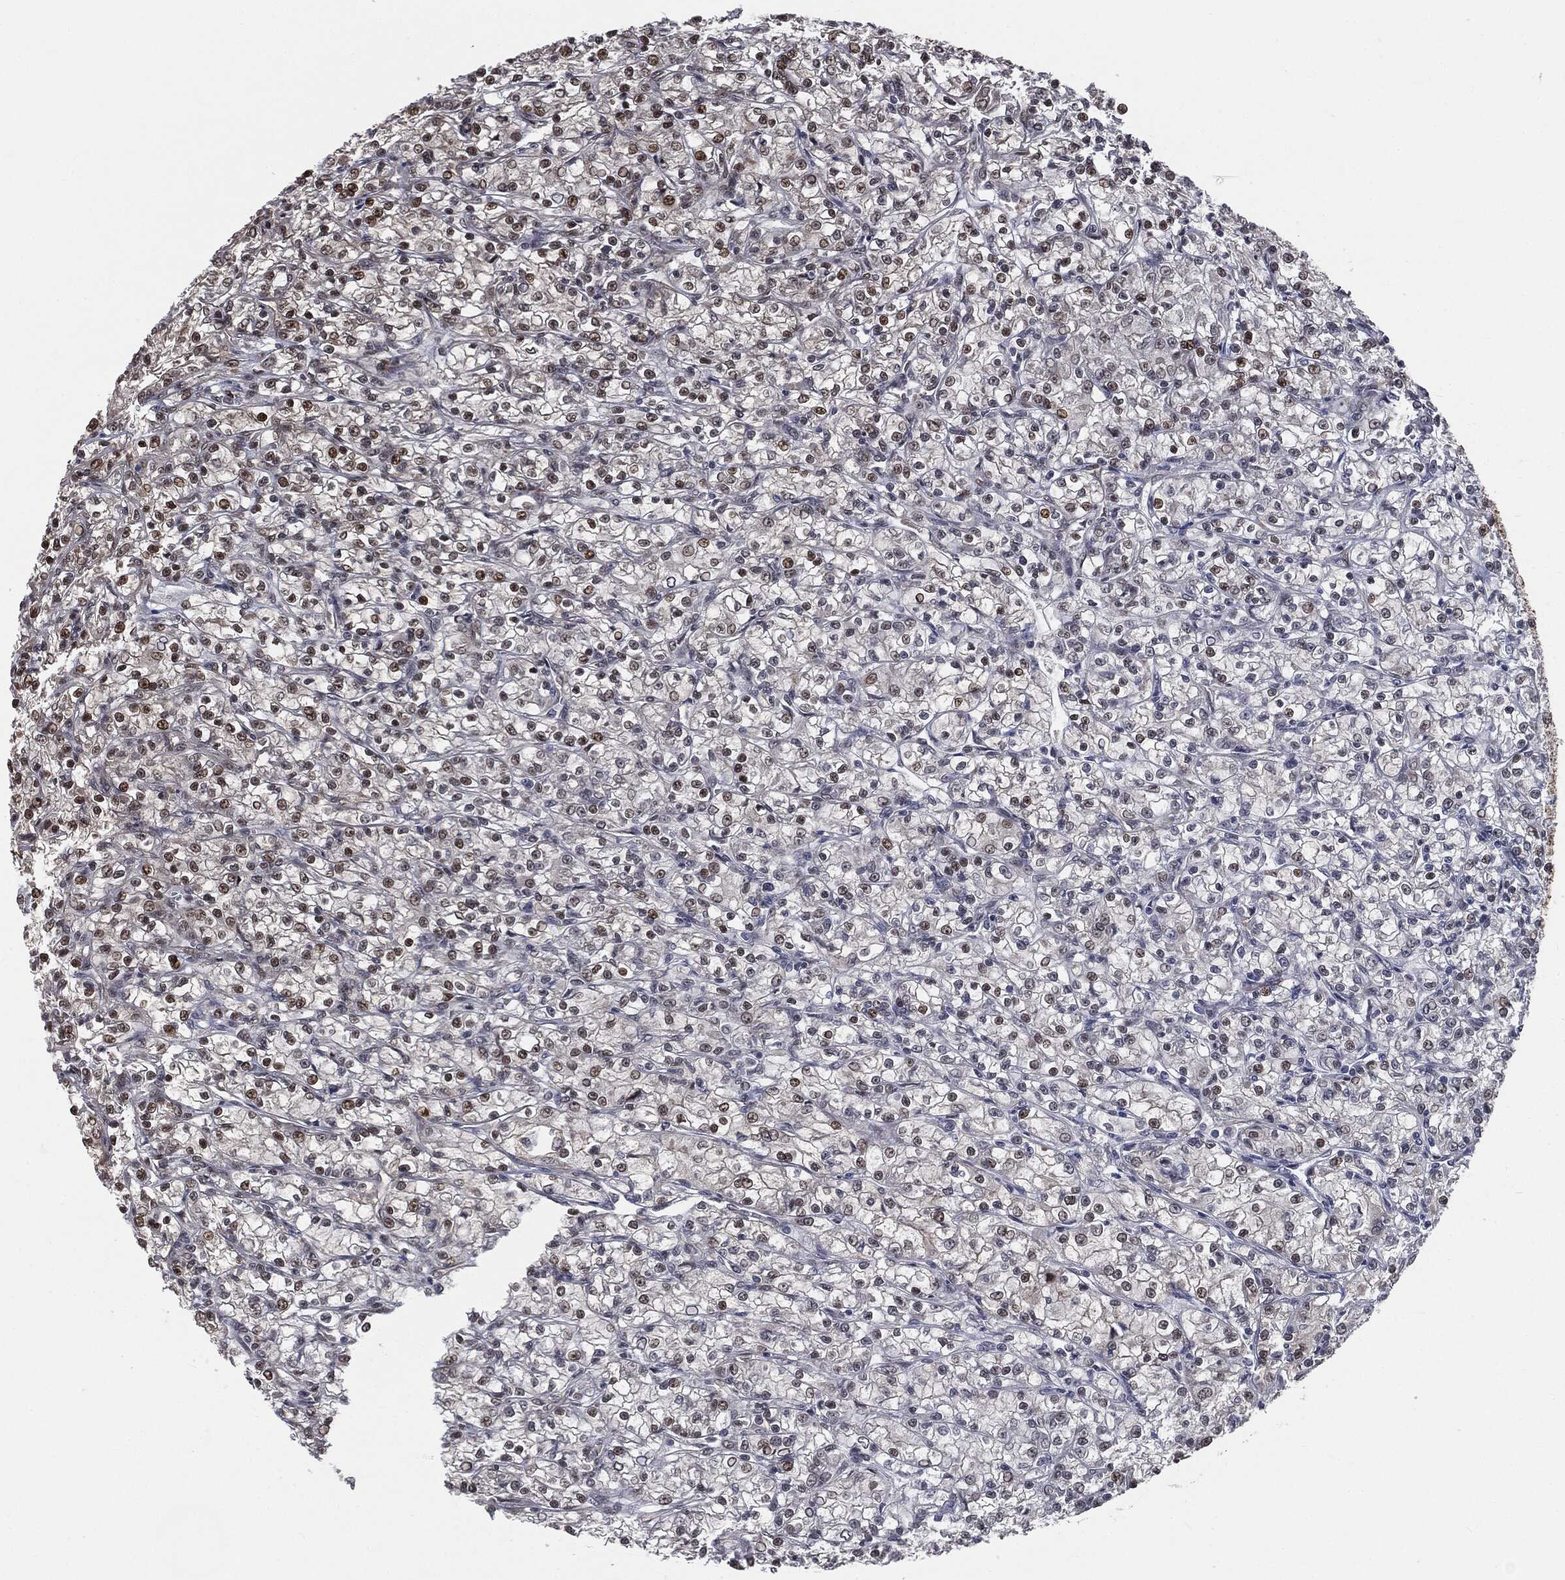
{"staining": {"intensity": "strong", "quantity": "<25%", "location": "nuclear"}, "tissue": "renal cancer", "cell_type": "Tumor cells", "image_type": "cancer", "snomed": [{"axis": "morphology", "description": "Adenocarcinoma, NOS"}, {"axis": "topography", "description": "Kidney"}], "caption": "There is medium levels of strong nuclear staining in tumor cells of renal adenocarcinoma, as demonstrated by immunohistochemical staining (brown color).", "gene": "SHLD2", "patient": {"sex": "female", "age": 59}}